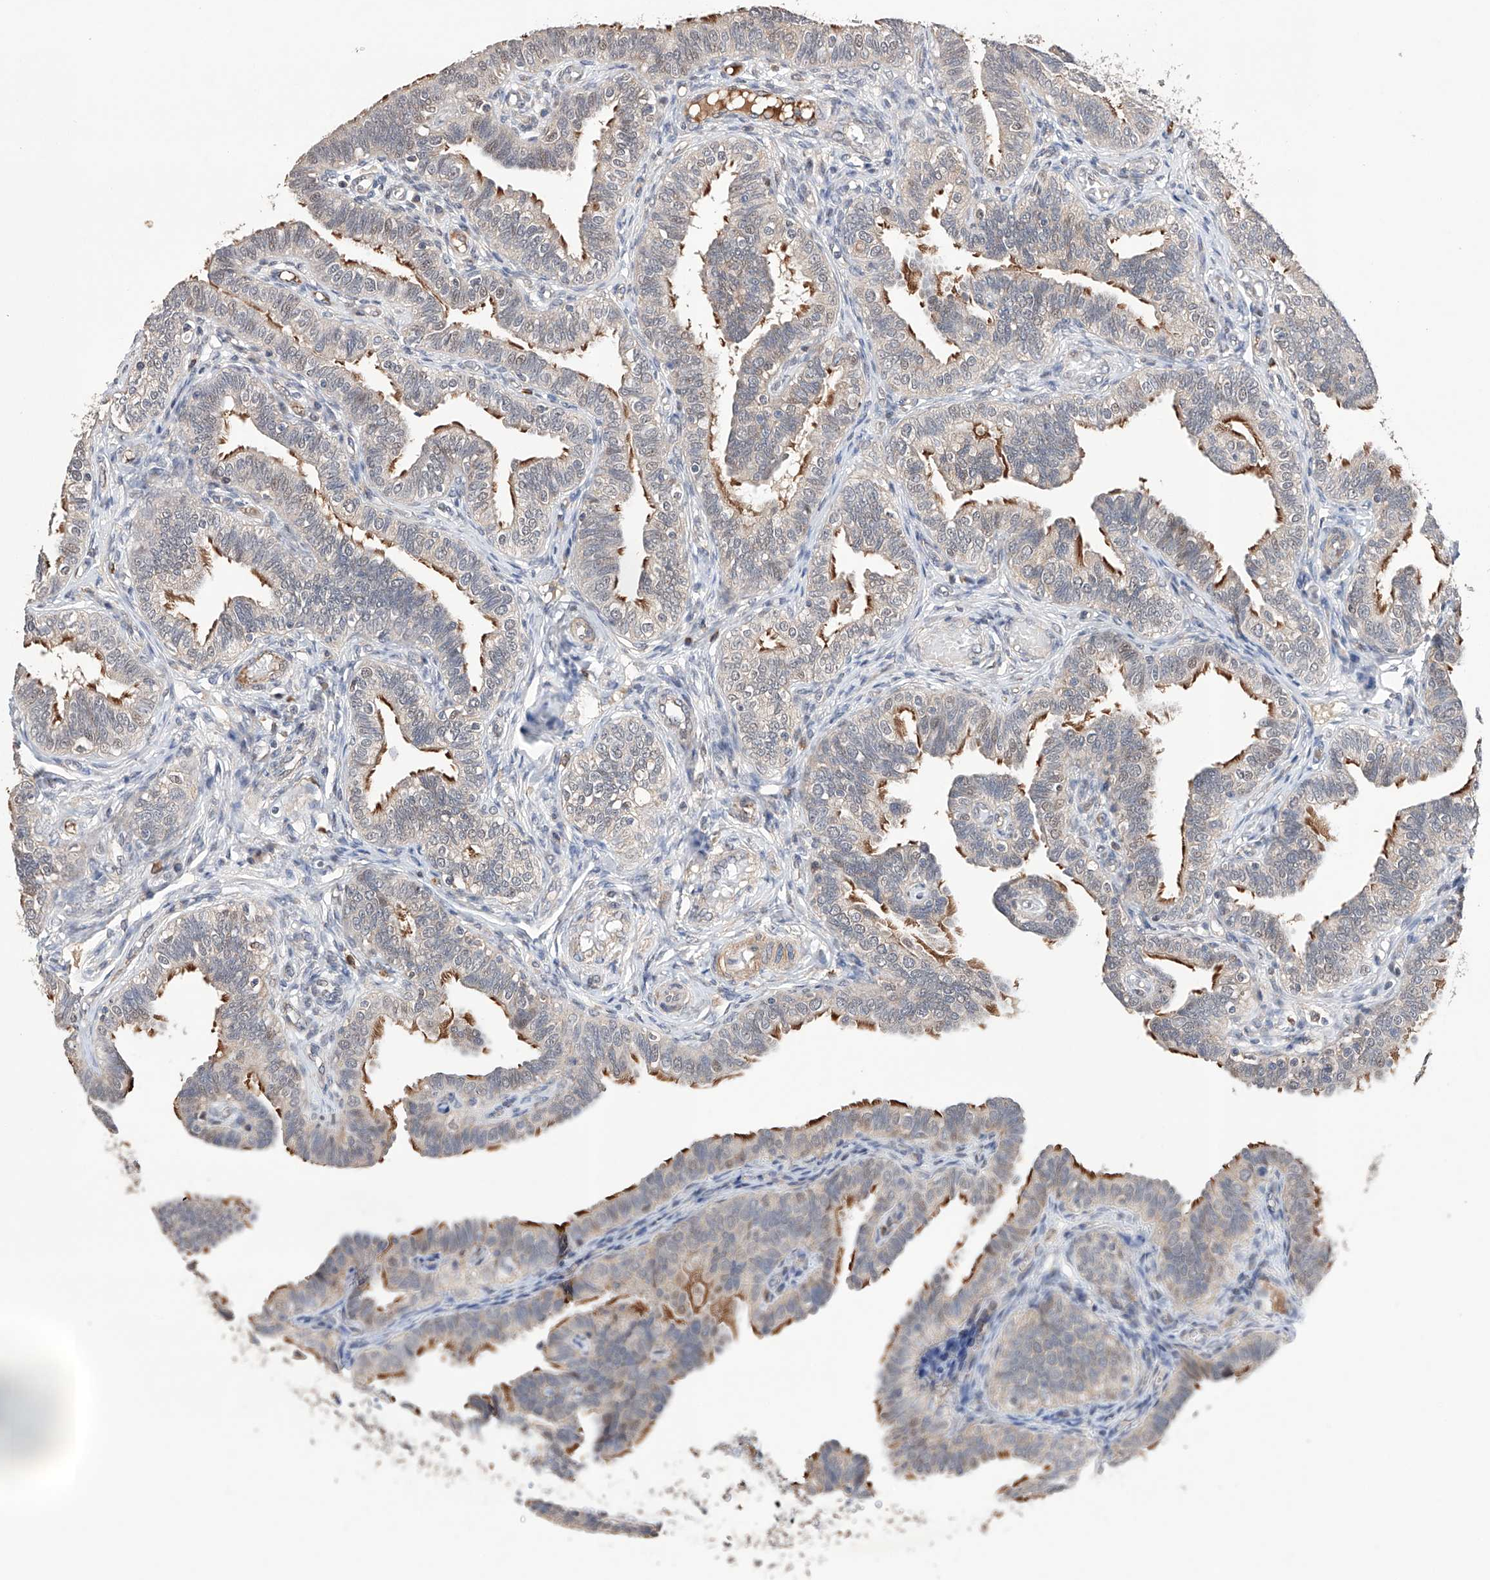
{"staining": {"intensity": "strong", "quantity": "25%-75%", "location": "cytoplasmic/membranous"}, "tissue": "fallopian tube", "cell_type": "Glandular cells", "image_type": "normal", "snomed": [{"axis": "morphology", "description": "Normal tissue, NOS"}, {"axis": "topography", "description": "Fallopian tube"}], "caption": "A high-resolution image shows immunohistochemistry (IHC) staining of normal fallopian tube, which displays strong cytoplasmic/membranous expression in about 25%-75% of glandular cells. (Stains: DAB in brown, nuclei in blue, Microscopy: brightfield microscopy at high magnification).", "gene": "AFG1L", "patient": {"sex": "female", "age": 39}}